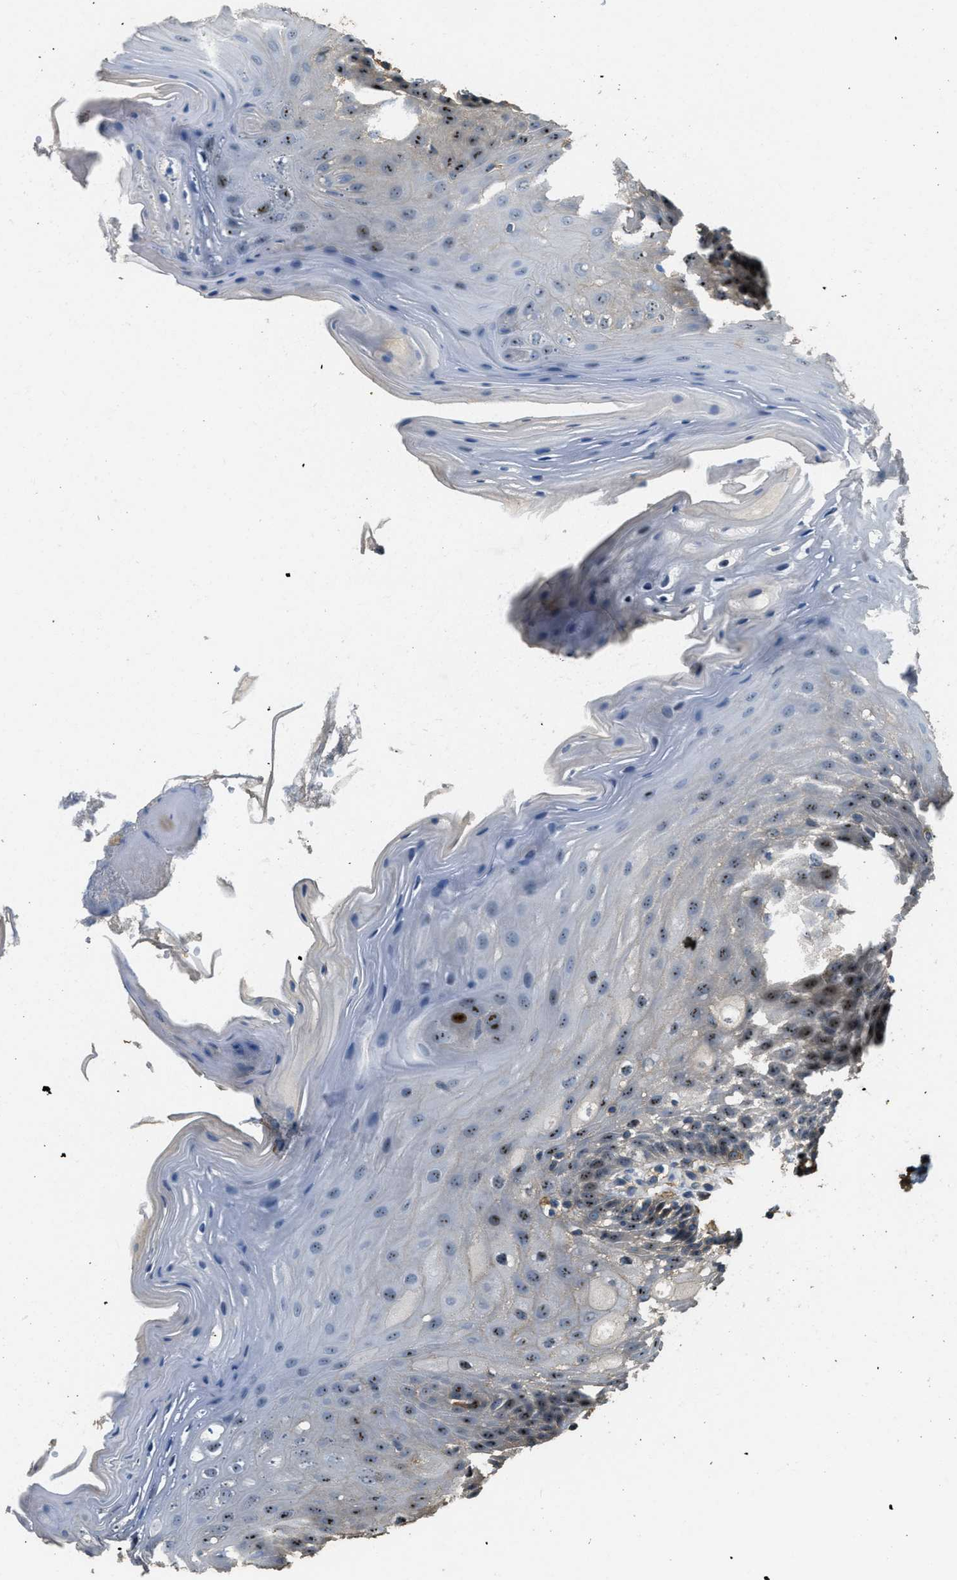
{"staining": {"intensity": "moderate", "quantity": "25%-75%", "location": "cytoplasmic/membranous,nuclear"}, "tissue": "oral mucosa", "cell_type": "Squamous epithelial cells", "image_type": "normal", "snomed": [{"axis": "morphology", "description": "Normal tissue, NOS"}, {"axis": "morphology", "description": "Squamous cell carcinoma, NOS"}, {"axis": "topography", "description": "Oral tissue"}, {"axis": "topography", "description": "Head-Neck"}], "caption": "Approximately 25%-75% of squamous epithelial cells in normal oral mucosa demonstrate moderate cytoplasmic/membranous,nuclear protein staining as visualized by brown immunohistochemical staining.", "gene": "OSMR", "patient": {"sex": "male", "age": 71}}